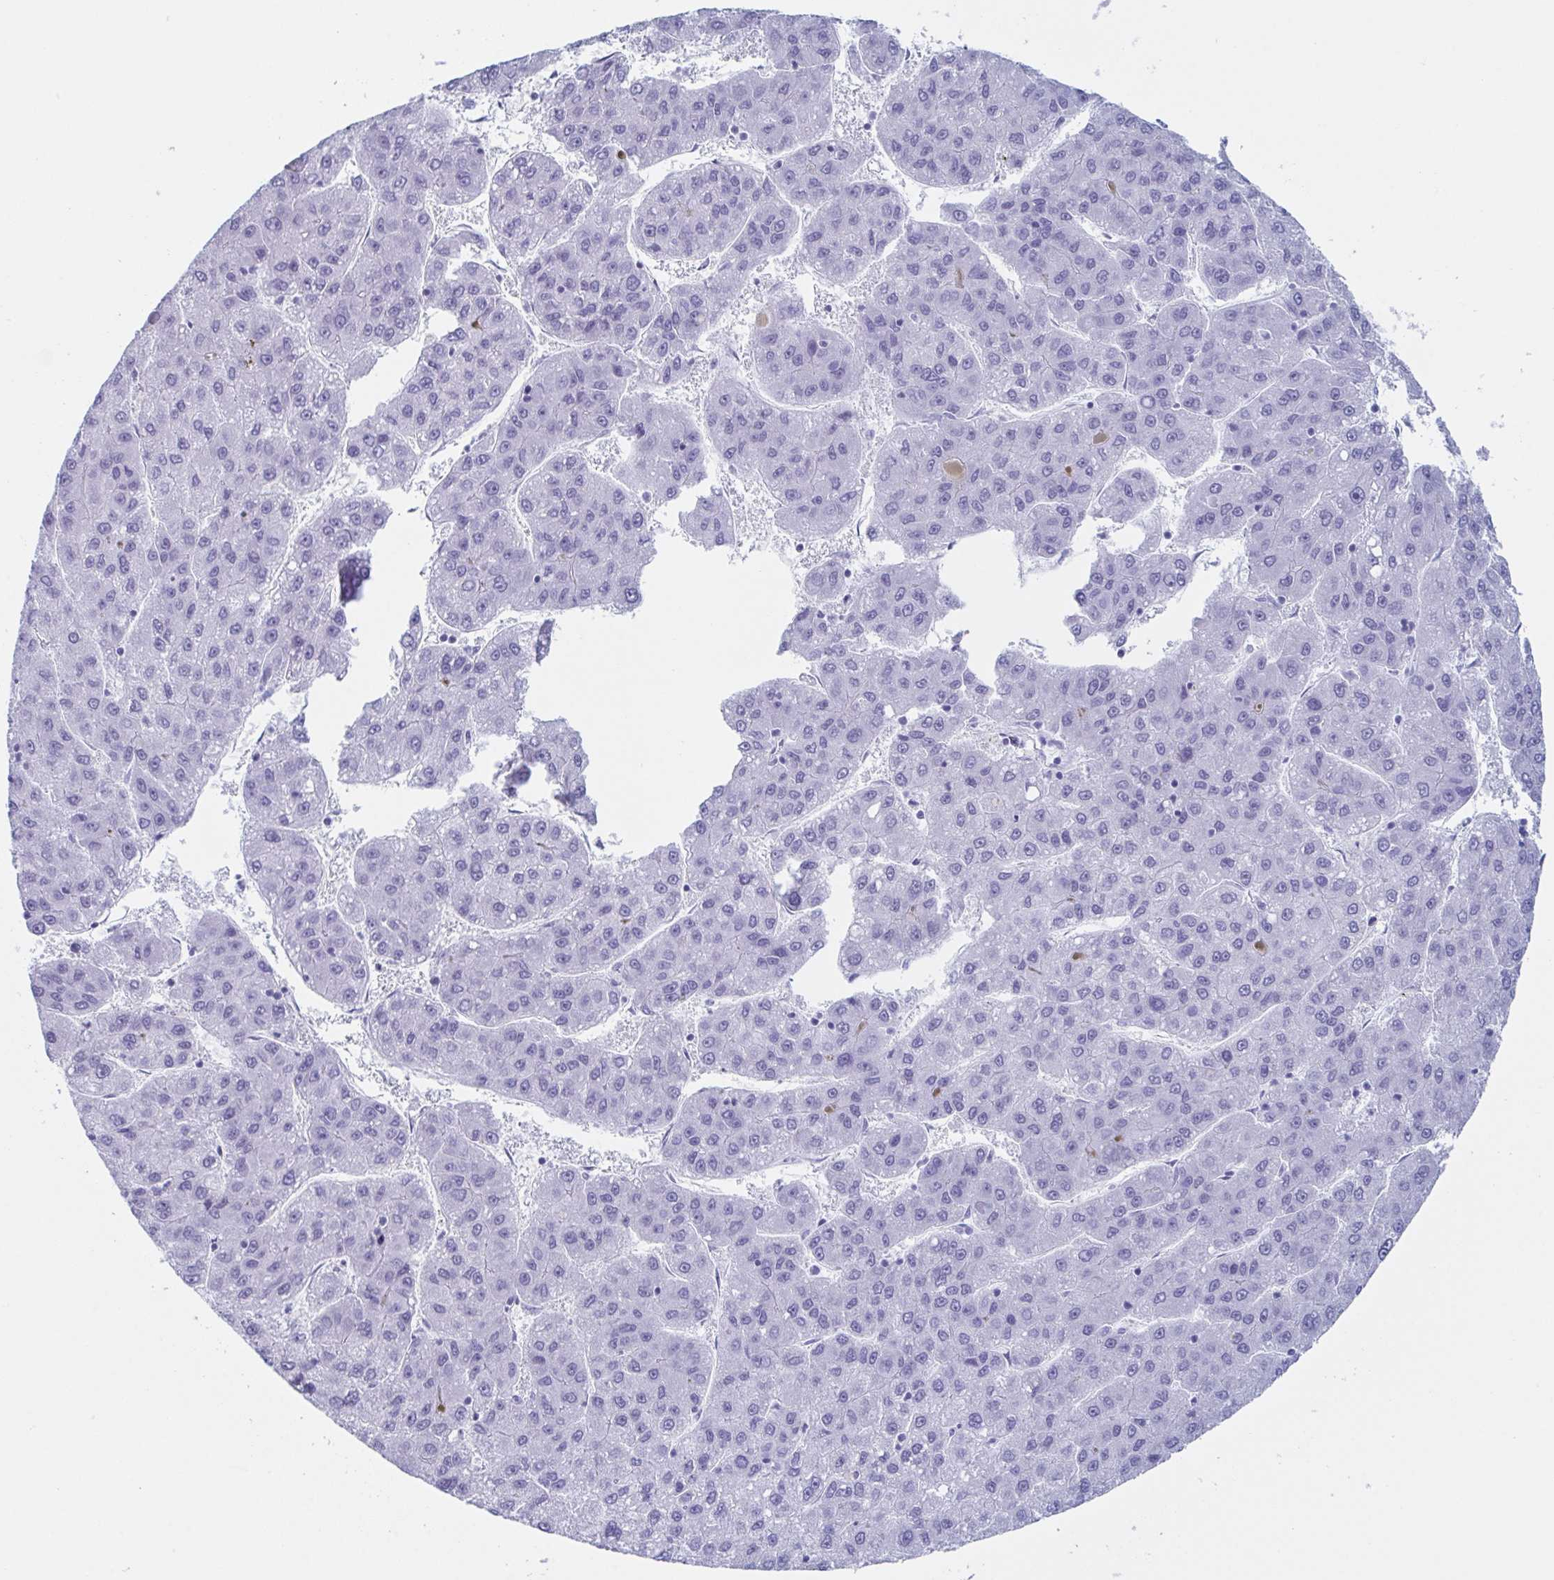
{"staining": {"intensity": "negative", "quantity": "none", "location": "none"}, "tissue": "liver cancer", "cell_type": "Tumor cells", "image_type": "cancer", "snomed": [{"axis": "morphology", "description": "Carcinoma, Hepatocellular, NOS"}, {"axis": "topography", "description": "Liver"}], "caption": "Tumor cells are negative for brown protein staining in liver cancer.", "gene": "LYRM2", "patient": {"sex": "female", "age": 82}}